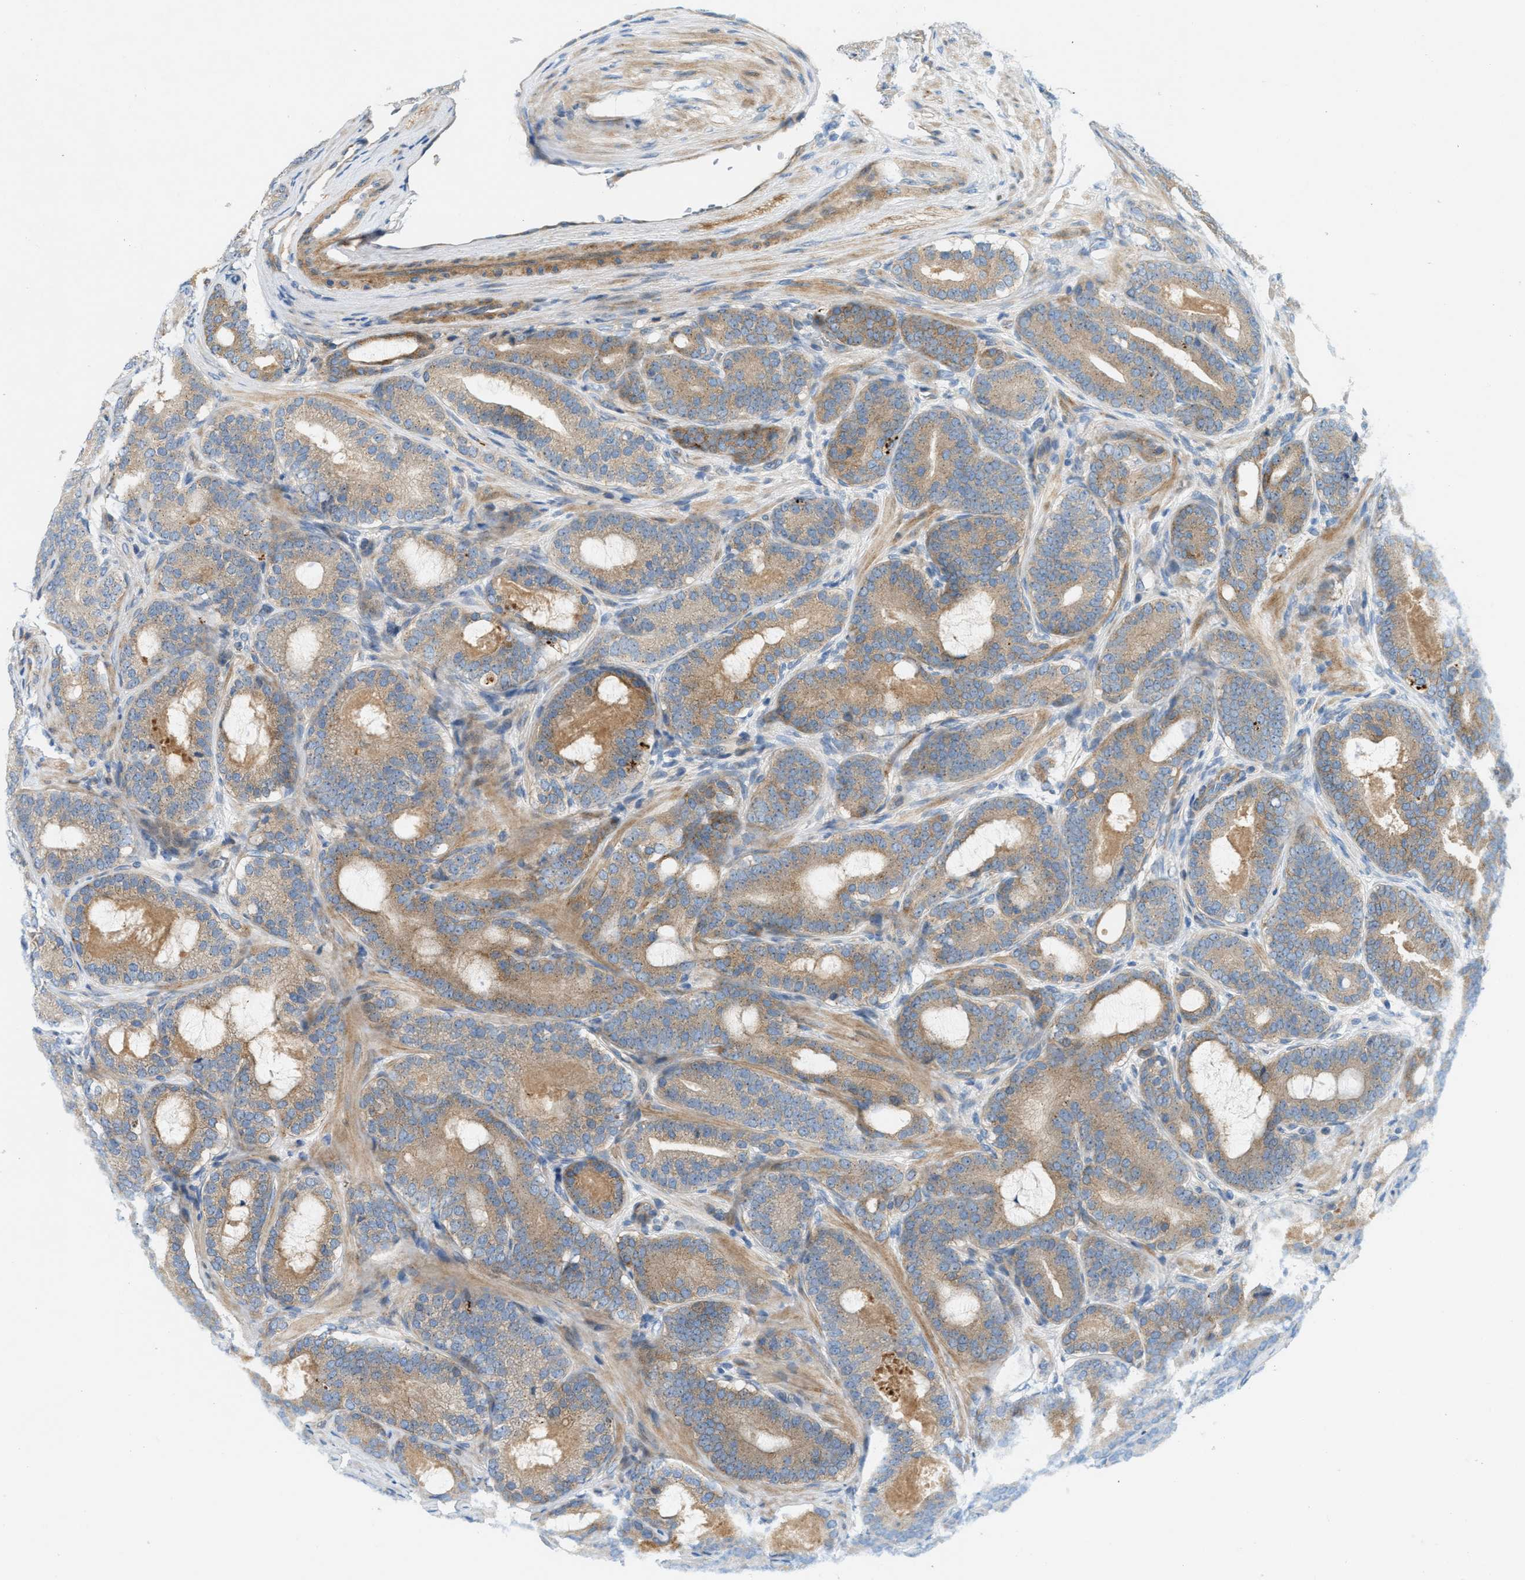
{"staining": {"intensity": "moderate", "quantity": ">75%", "location": "cytoplasmic/membranous"}, "tissue": "prostate cancer", "cell_type": "Tumor cells", "image_type": "cancer", "snomed": [{"axis": "morphology", "description": "Adenocarcinoma, High grade"}, {"axis": "topography", "description": "Prostate"}], "caption": "A brown stain shows moderate cytoplasmic/membranous expression of a protein in human prostate cancer tumor cells. The staining is performed using DAB (3,3'-diaminobenzidine) brown chromogen to label protein expression. The nuclei are counter-stained blue using hematoxylin.", "gene": "CYB5D1", "patient": {"sex": "male", "age": 60}}